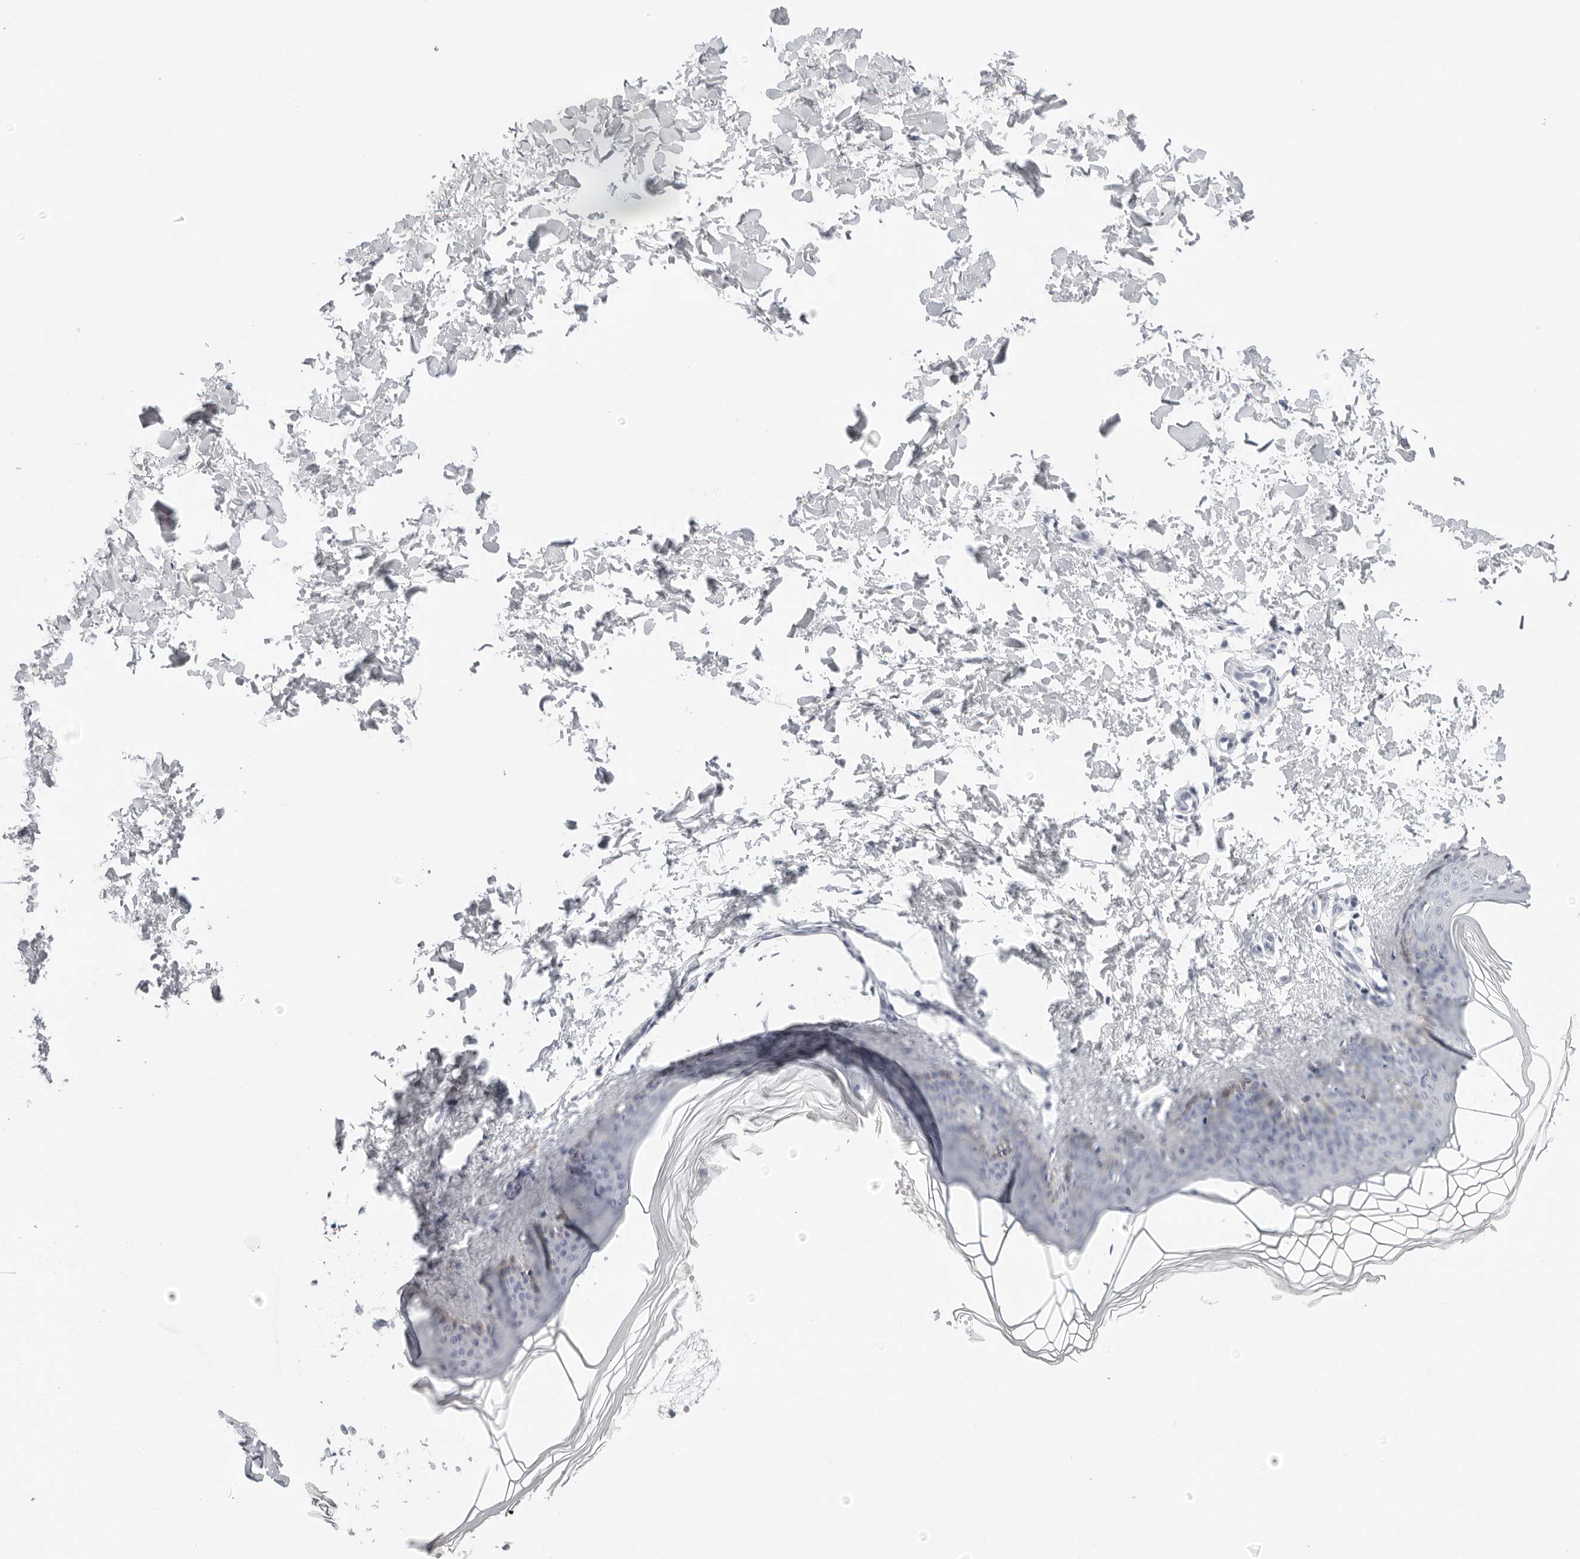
{"staining": {"intensity": "negative", "quantity": "none", "location": "none"}, "tissue": "skin", "cell_type": "Fibroblasts", "image_type": "normal", "snomed": [{"axis": "morphology", "description": "Normal tissue, NOS"}, {"axis": "topography", "description": "Skin"}], "caption": "A micrograph of skin stained for a protein shows no brown staining in fibroblasts. (DAB (3,3'-diaminobenzidine) immunohistochemistry (IHC) visualized using brightfield microscopy, high magnification).", "gene": "EDN2", "patient": {"sex": "female", "age": 27}}